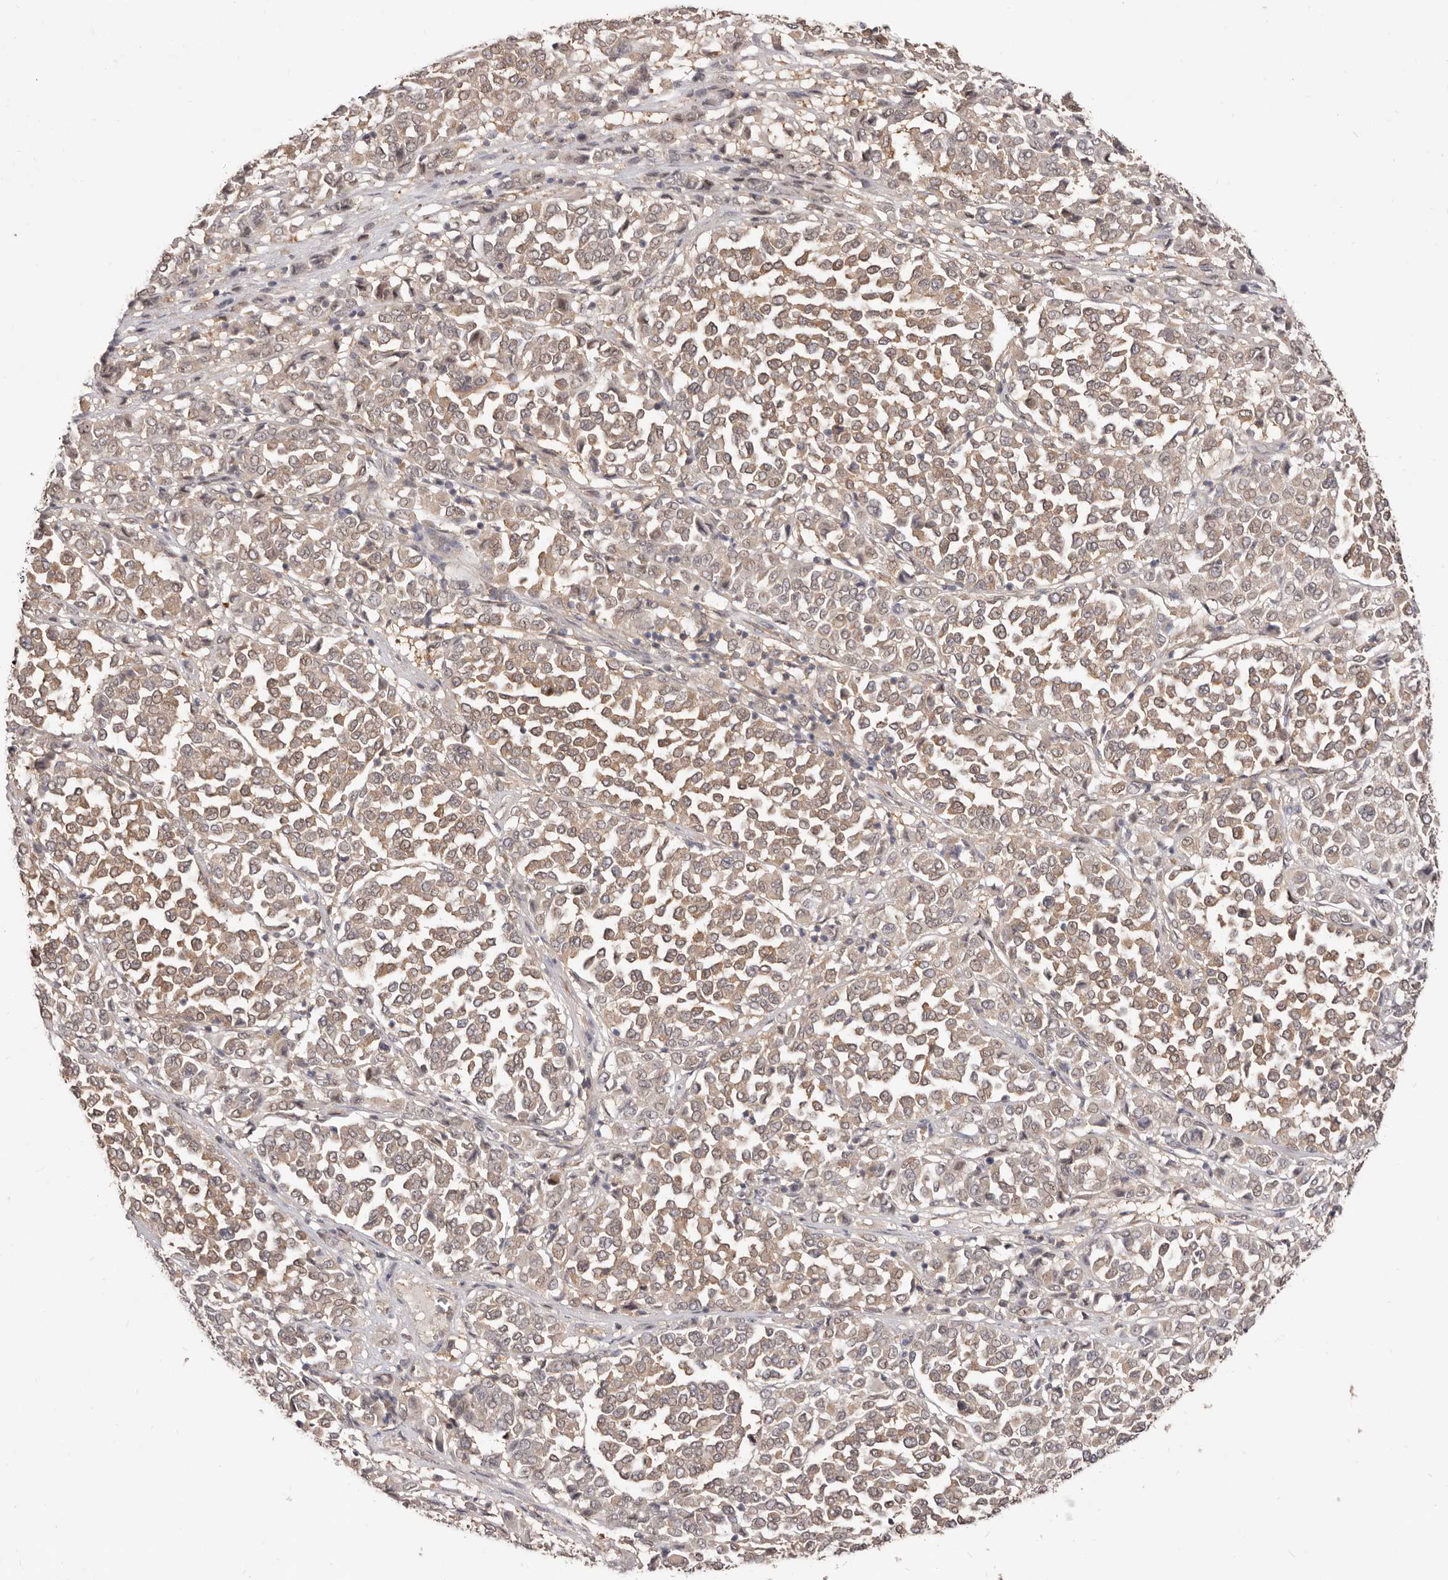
{"staining": {"intensity": "weak", "quantity": ">75%", "location": "cytoplasmic/membranous,nuclear"}, "tissue": "melanoma", "cell_type": "Tumor cells", "image_type": "cancer", "snomed": [{"axis": "morphology", "description": "Malignant melanoma, Metastatic site"}, {"axis": "topography", "description": "Pancreas"}], "caption": "Malignant melanoma (metastatic site) was stained to show a protein in brown. There is low levels of weak cytoplasmic/membranous and nuclear expression in about >75% of tumor cells.", "gene": "TC2N", "patient": {"sex": "female", "age": 30}}